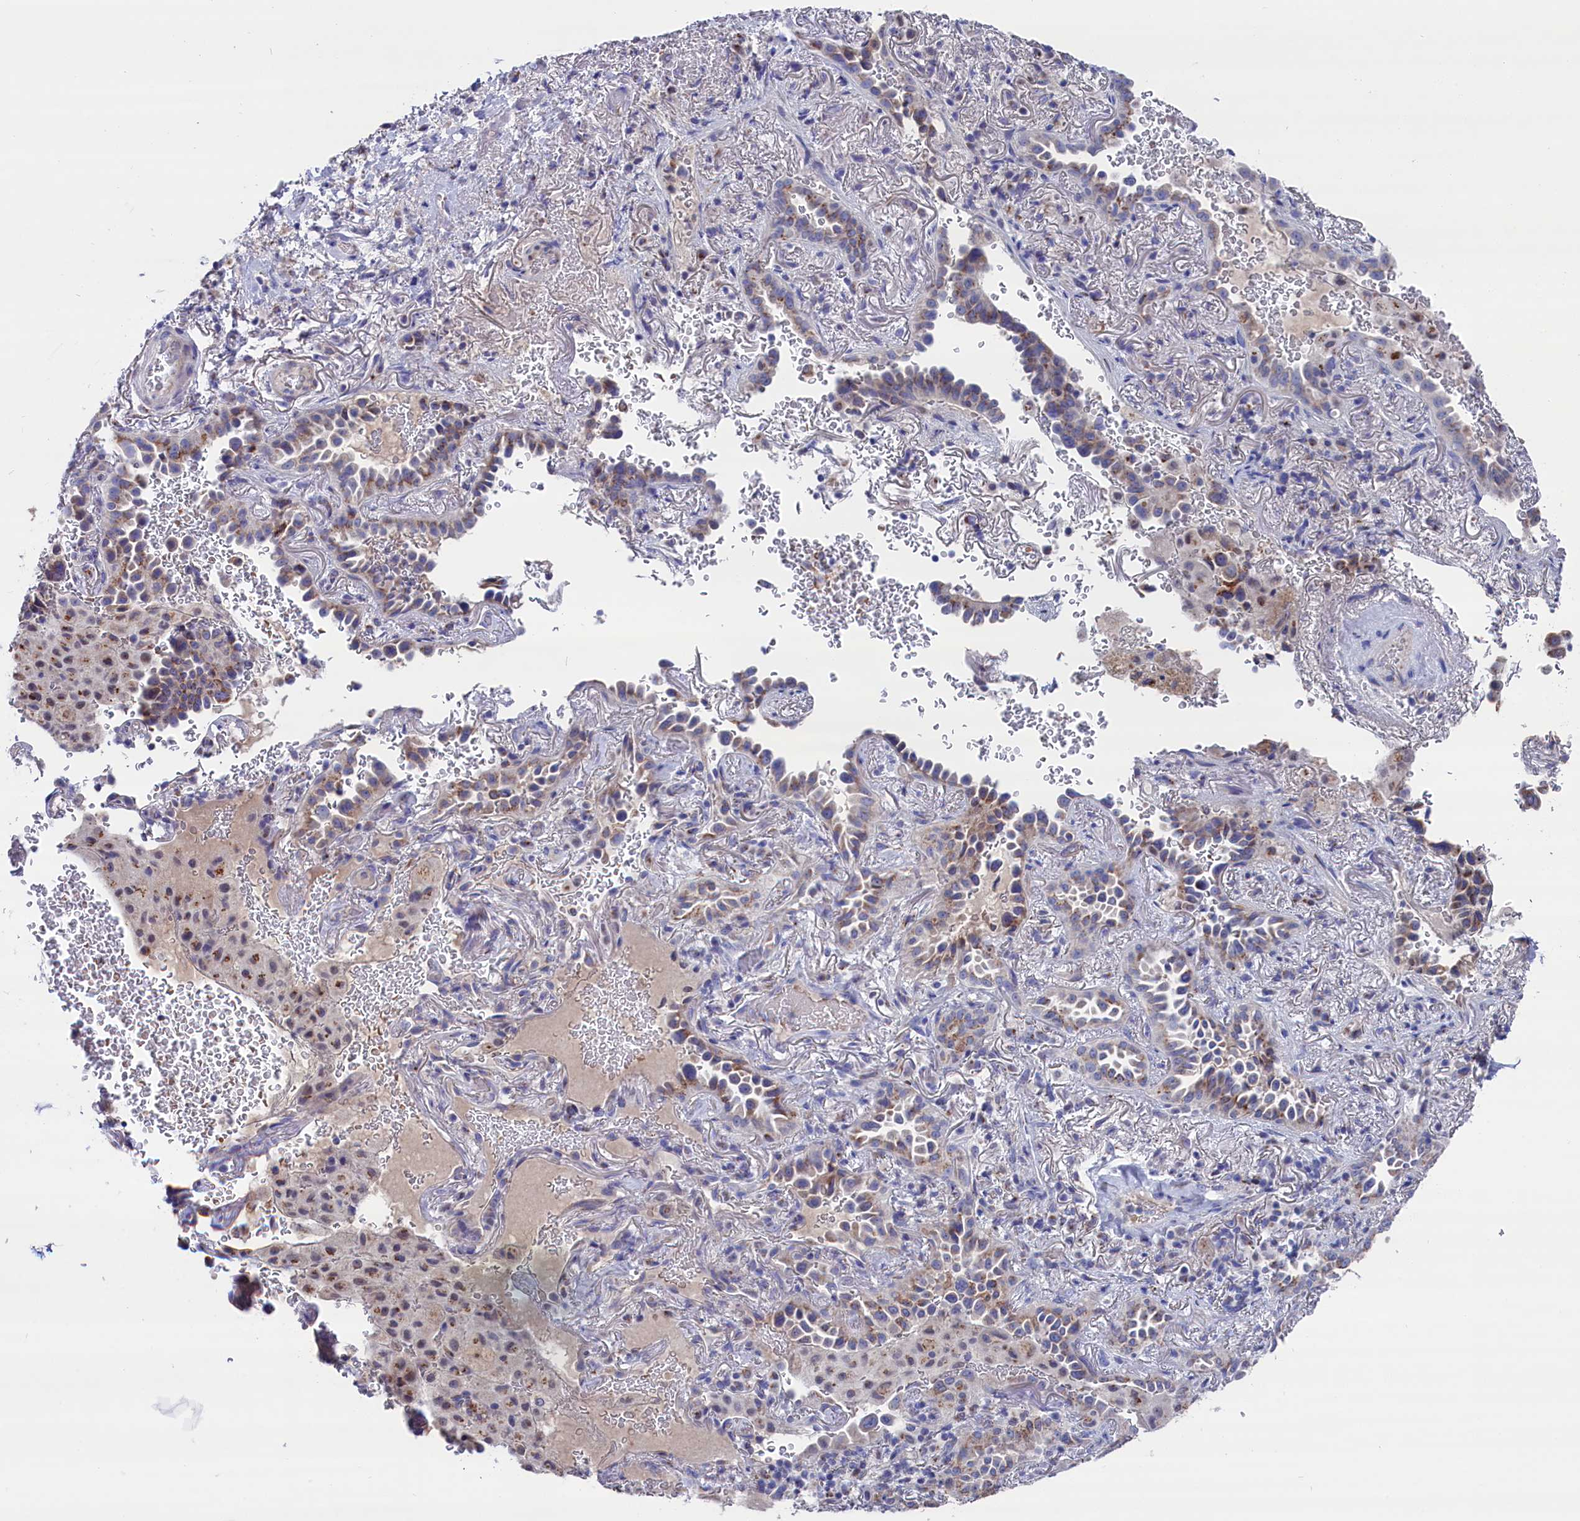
{"staining": {"intensity": "moderate", "quantity": "<25%", "location": "cytoplasmic/membranous"}, "tissue": "lung cancer", "cell_type": "Tumor cells", "image_type": "cancer", "snomed": [{"axis": "morphology", "description": "Adenocarcinoma, NOS"}, {"axis": "topography", "description": "Lung"}], "caption": "Immunohistochemical staining of lung adenocarcinoma shows moderate cytoplasmic/membranous protein expression in about <25% of tumor cells.", "gene": "GPR108", "patient": {"sex": "female", "age": 69}}